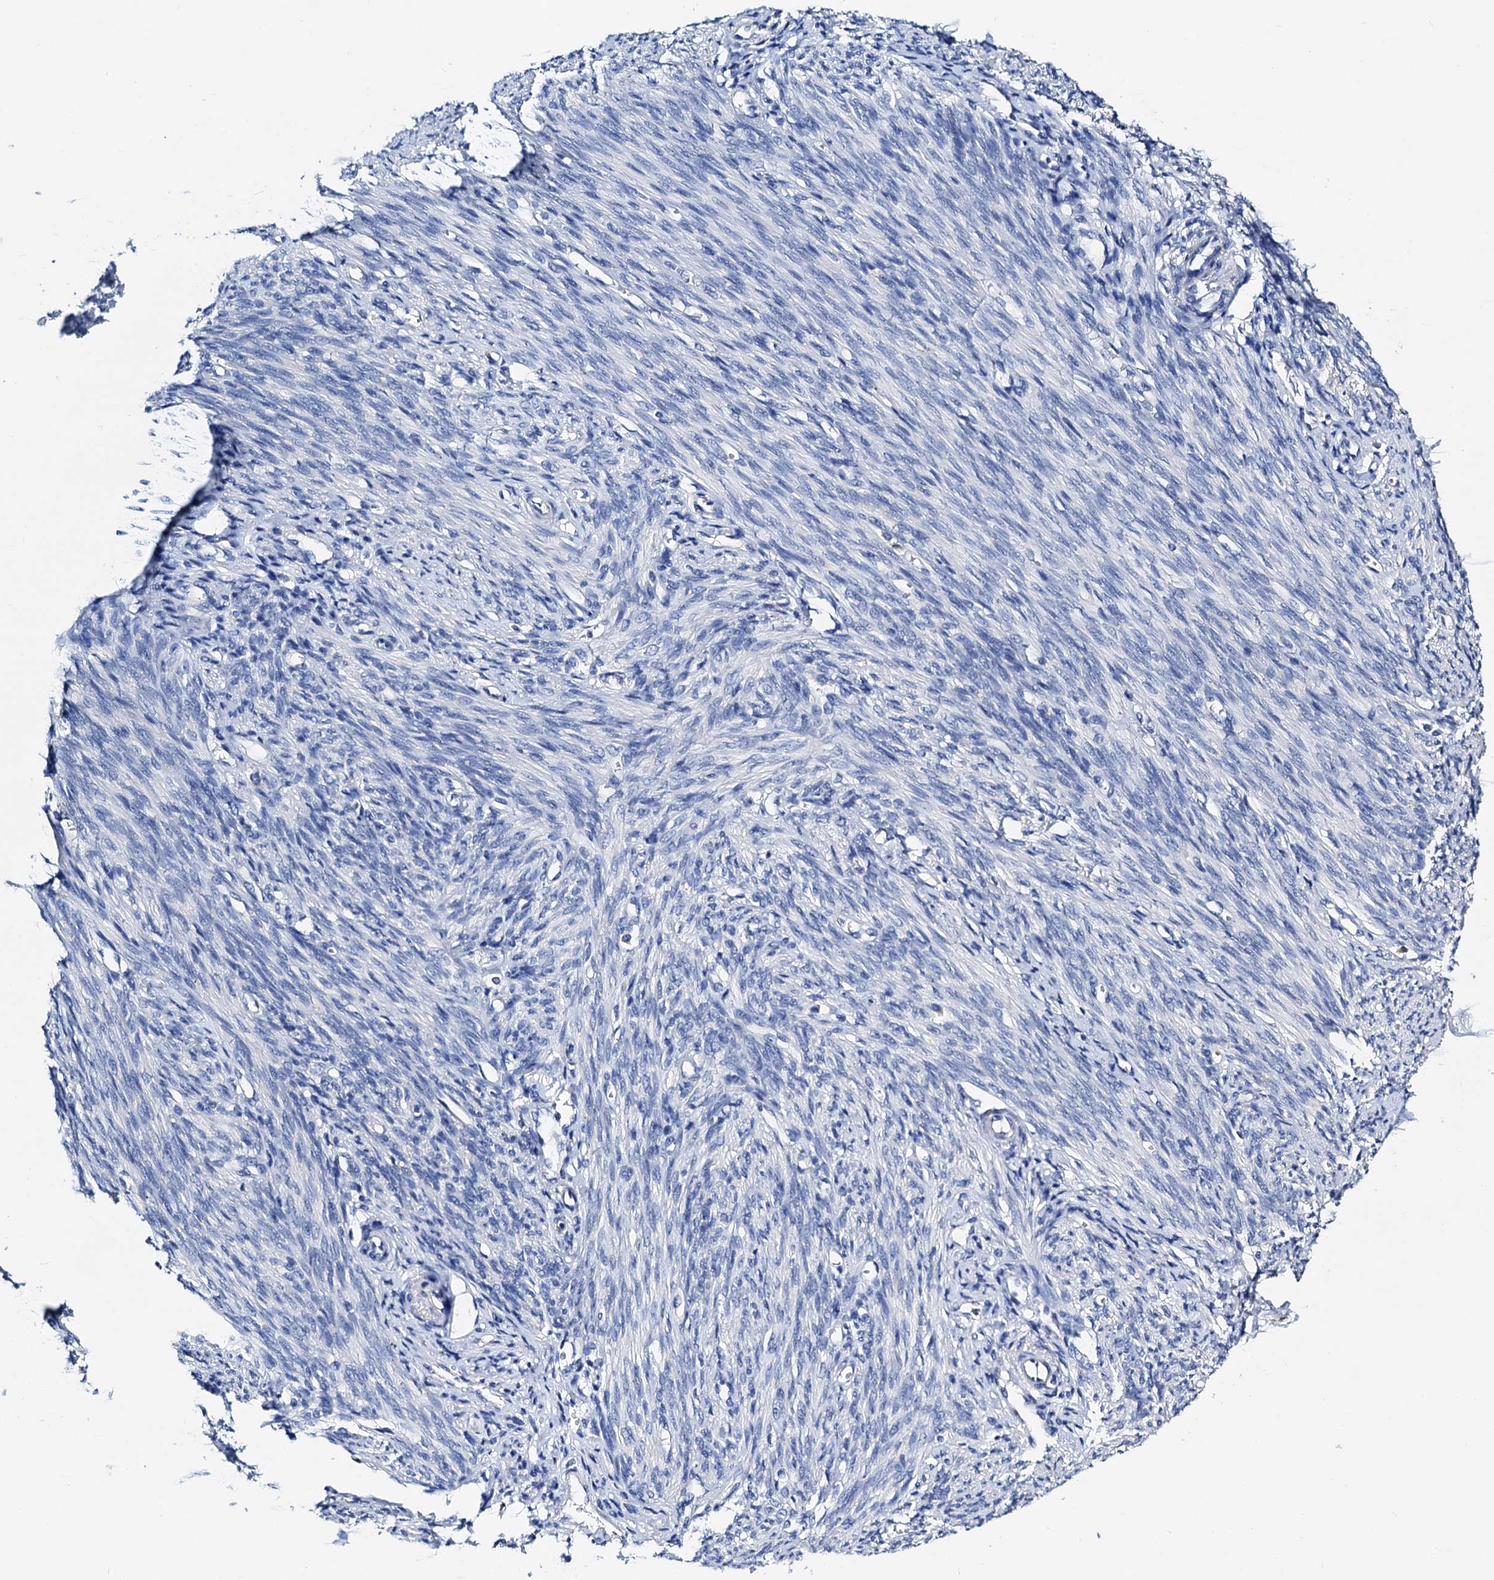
{"staining": {"intensity": "negative", "quantity": "none", "location": "none"}, "tissue": "endometrium", "cell_type": "Cells in endometrial stroma", "image_type": "normal", "snomed": [{"axis": "morphology", "description": "Normal tissue, NOS"}, {"axis": "topography", "description": "Endometrium"}], "caption": "DAB (3,3'-diaminobenzidine) immunohistochemical staining of benign human endometrium demonstrates no significant staining in cells in endometrial stroma.", "gene": "FREM3", "patient": {"sex": "female", "age": 77}}